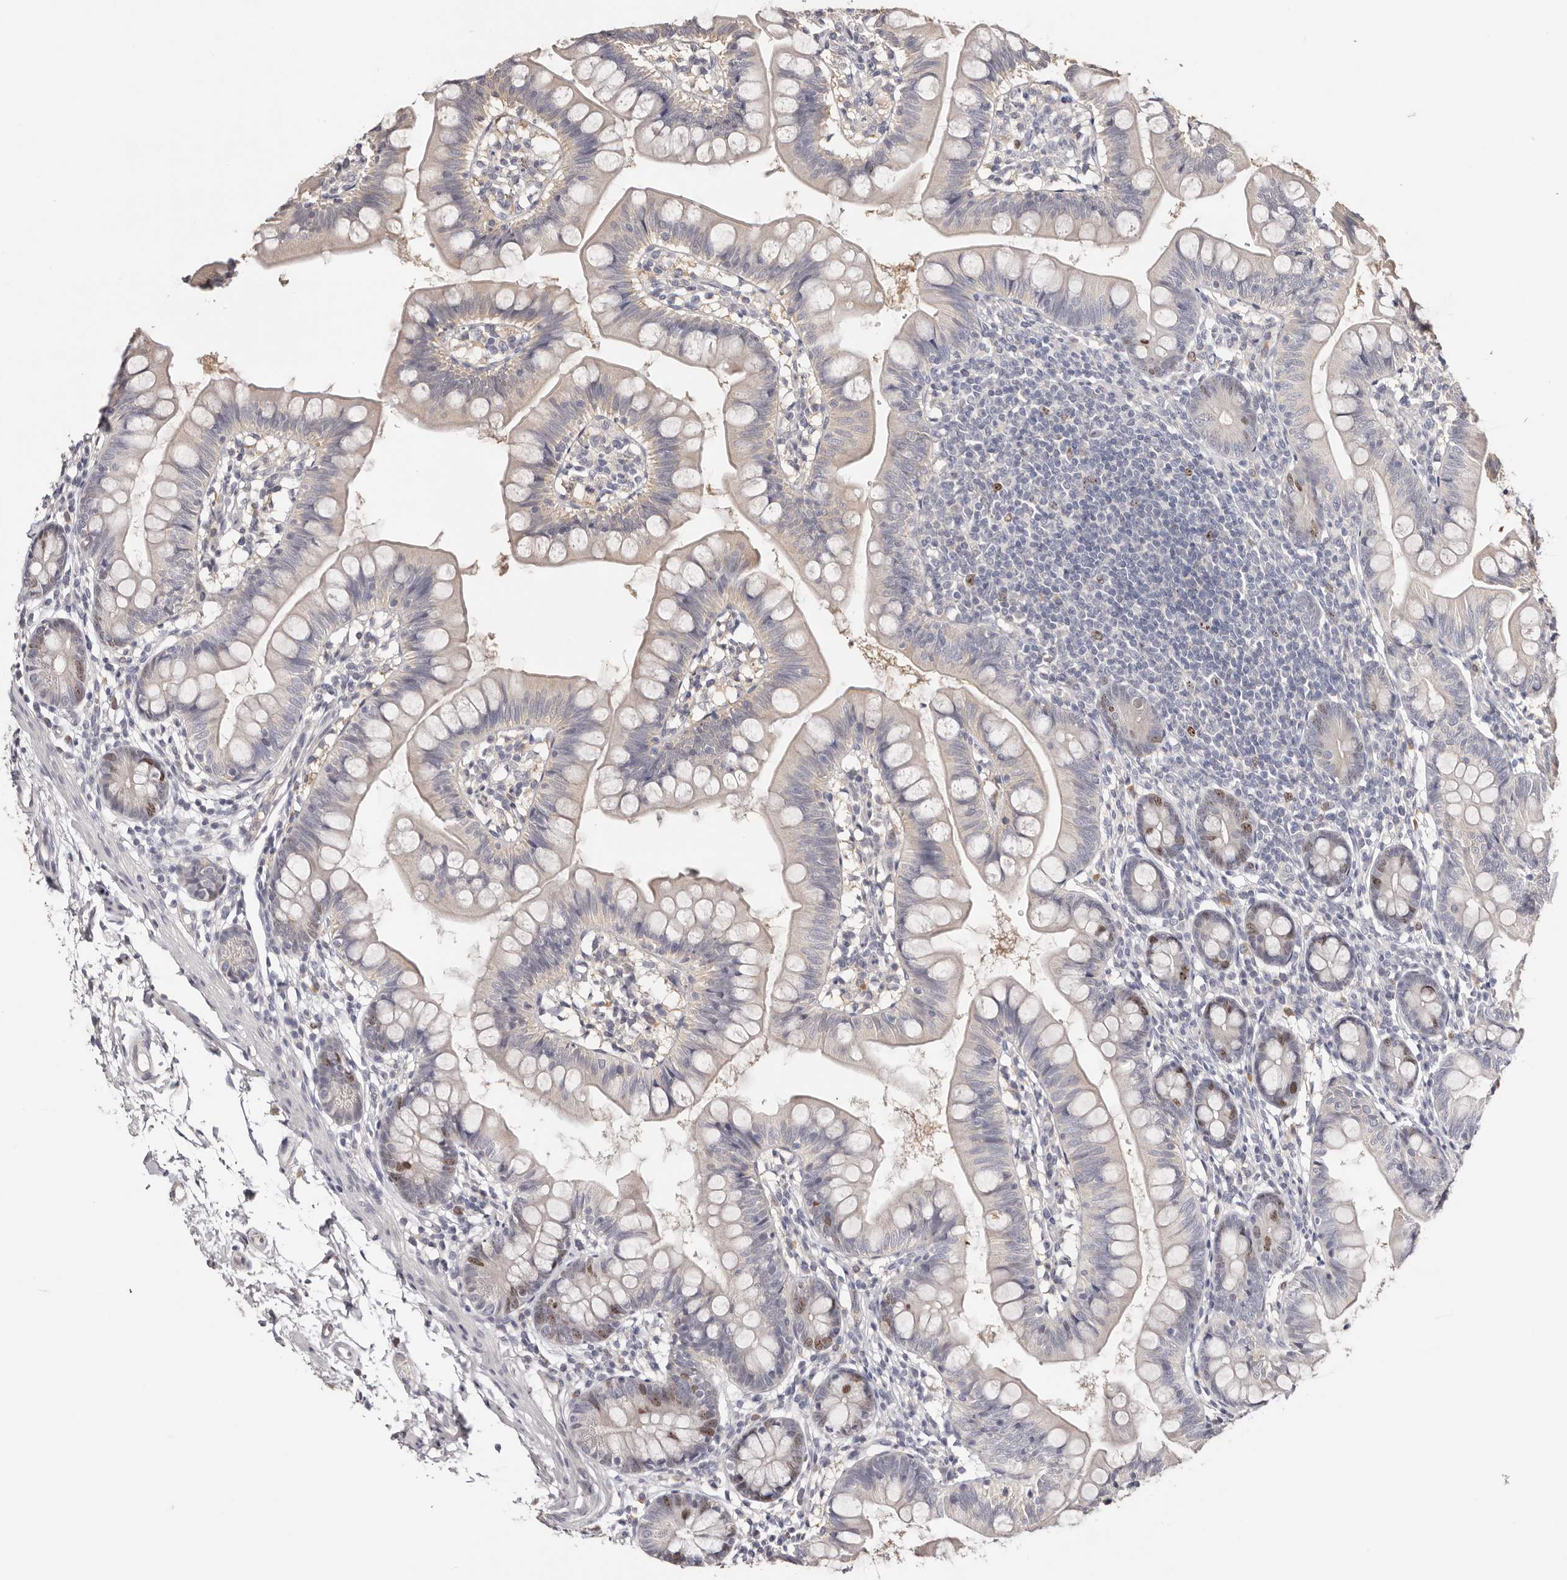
{"staining": {"intensity": "moderate", "quantity": "<25%", "location": "nuclear"}, "tissue": "small intestine", "cell_type": "Glandular cells", "image_type": "normal", "snomed": [{"axis": "morphology", "description": "Normal tissue, NOS"}, {"axis": "topography", "description": "Small intestine"}], "caption": "Immunohistochemistry (IHC) (DAB) staining of unremarkable human small intestine reveals moderate nuclear protein expression in approximately <25% of glandular cells.", "gene": "CCDC190", "patient": {"sex": "male", "age": 7}}